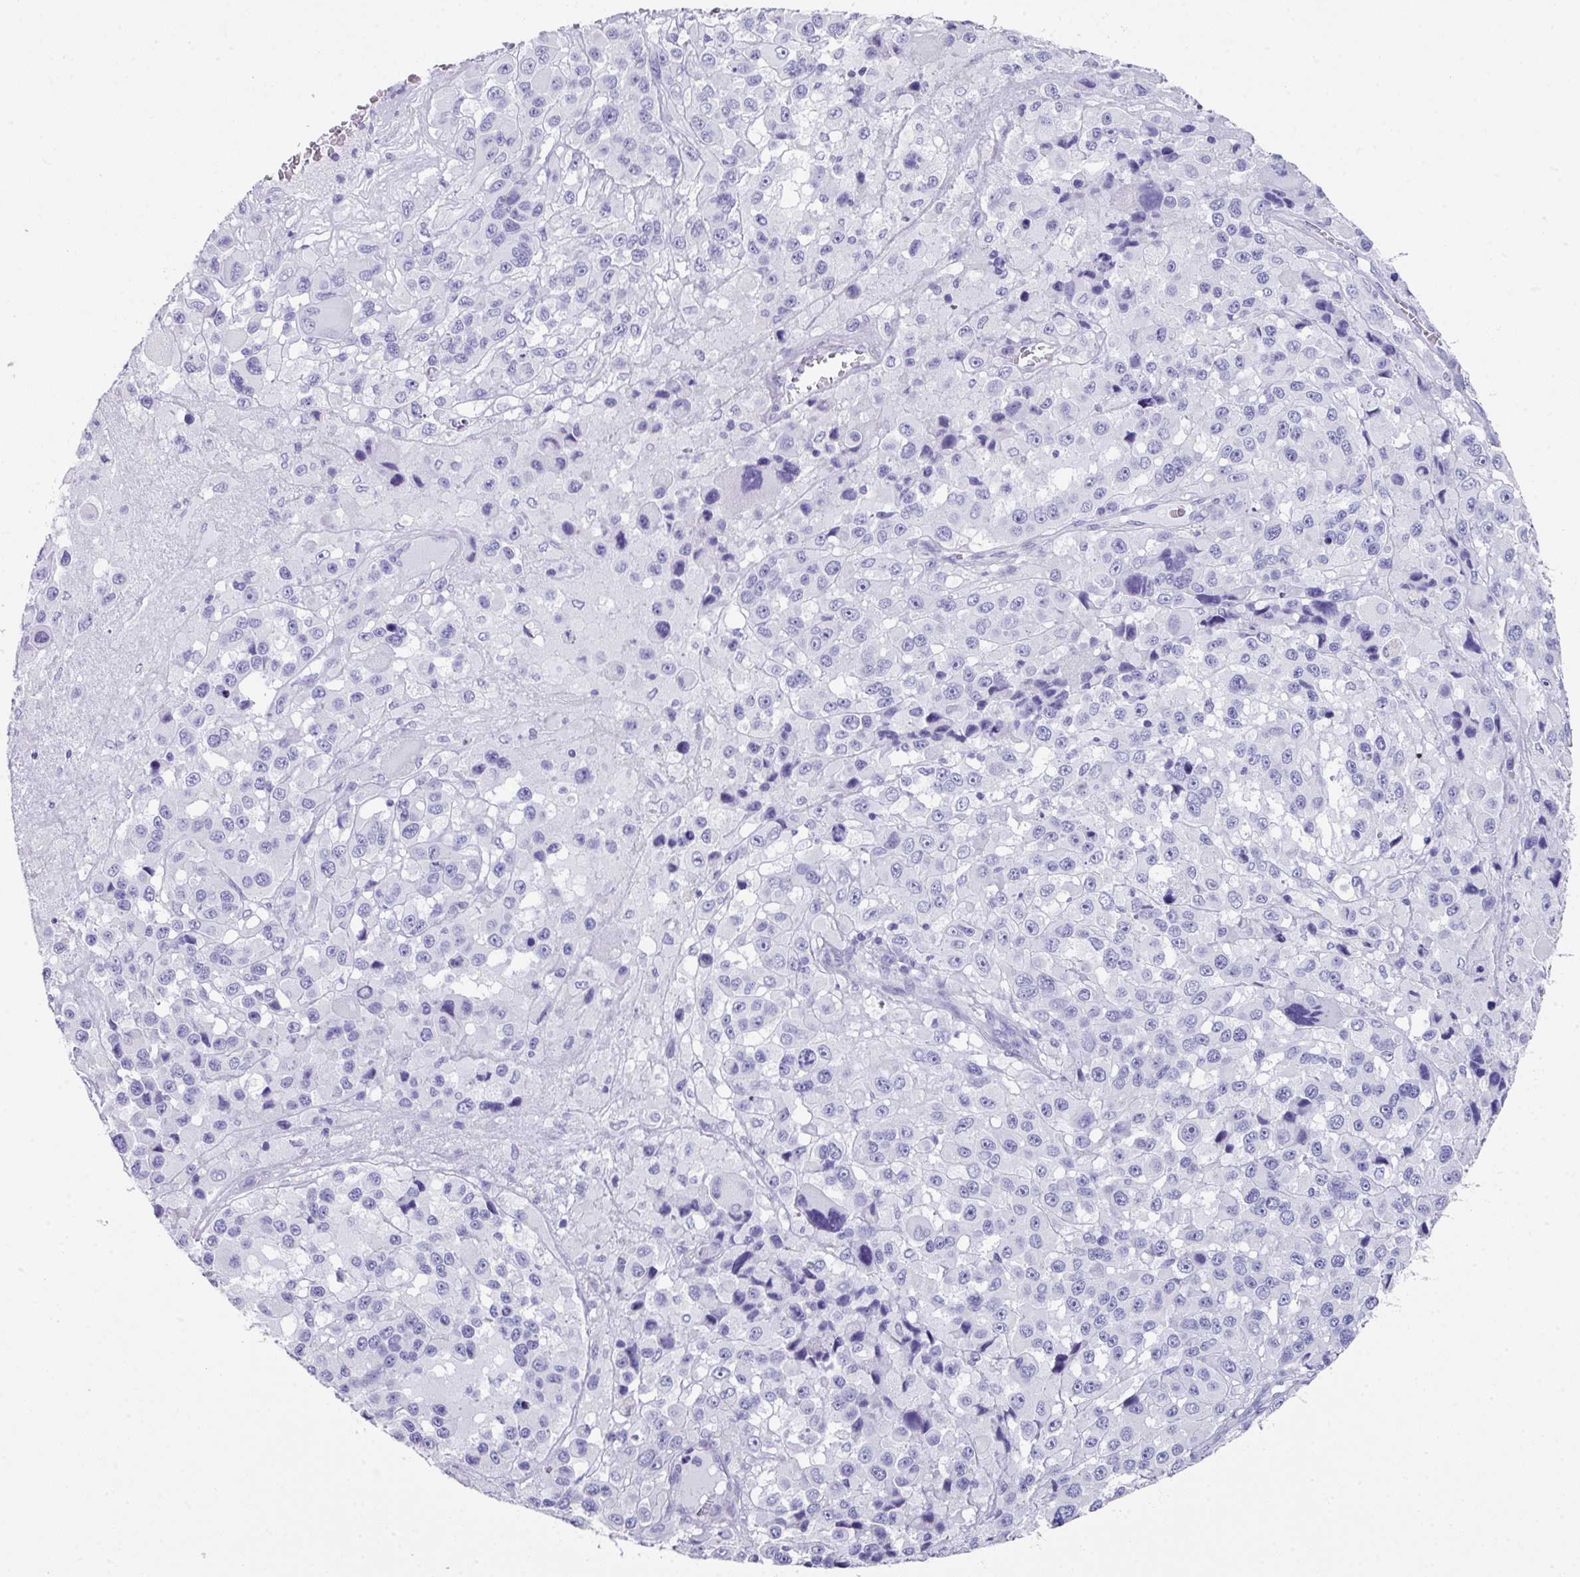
{"staining": {"intensity": "negative", "quantity": "none", "location": "none"}, "tissue": "melanoma", "cell_type": "Tumor cells", "image_type": "cancer", "snomed": [{"axis": "morphology", "description": "Malignant melanoma, Metastatic site"}, {"axis": "topography", "description": "Lymph node"}], "caption": "Melanoma was stained to show a protein in brown. There is no significant positivity in tumor cells. (DAB (3,3'-diaminobenzidine) IHC with hematoxylin counter stain).", "gene": "PEX10", "patient": {"sex": "female", "age": 65}}